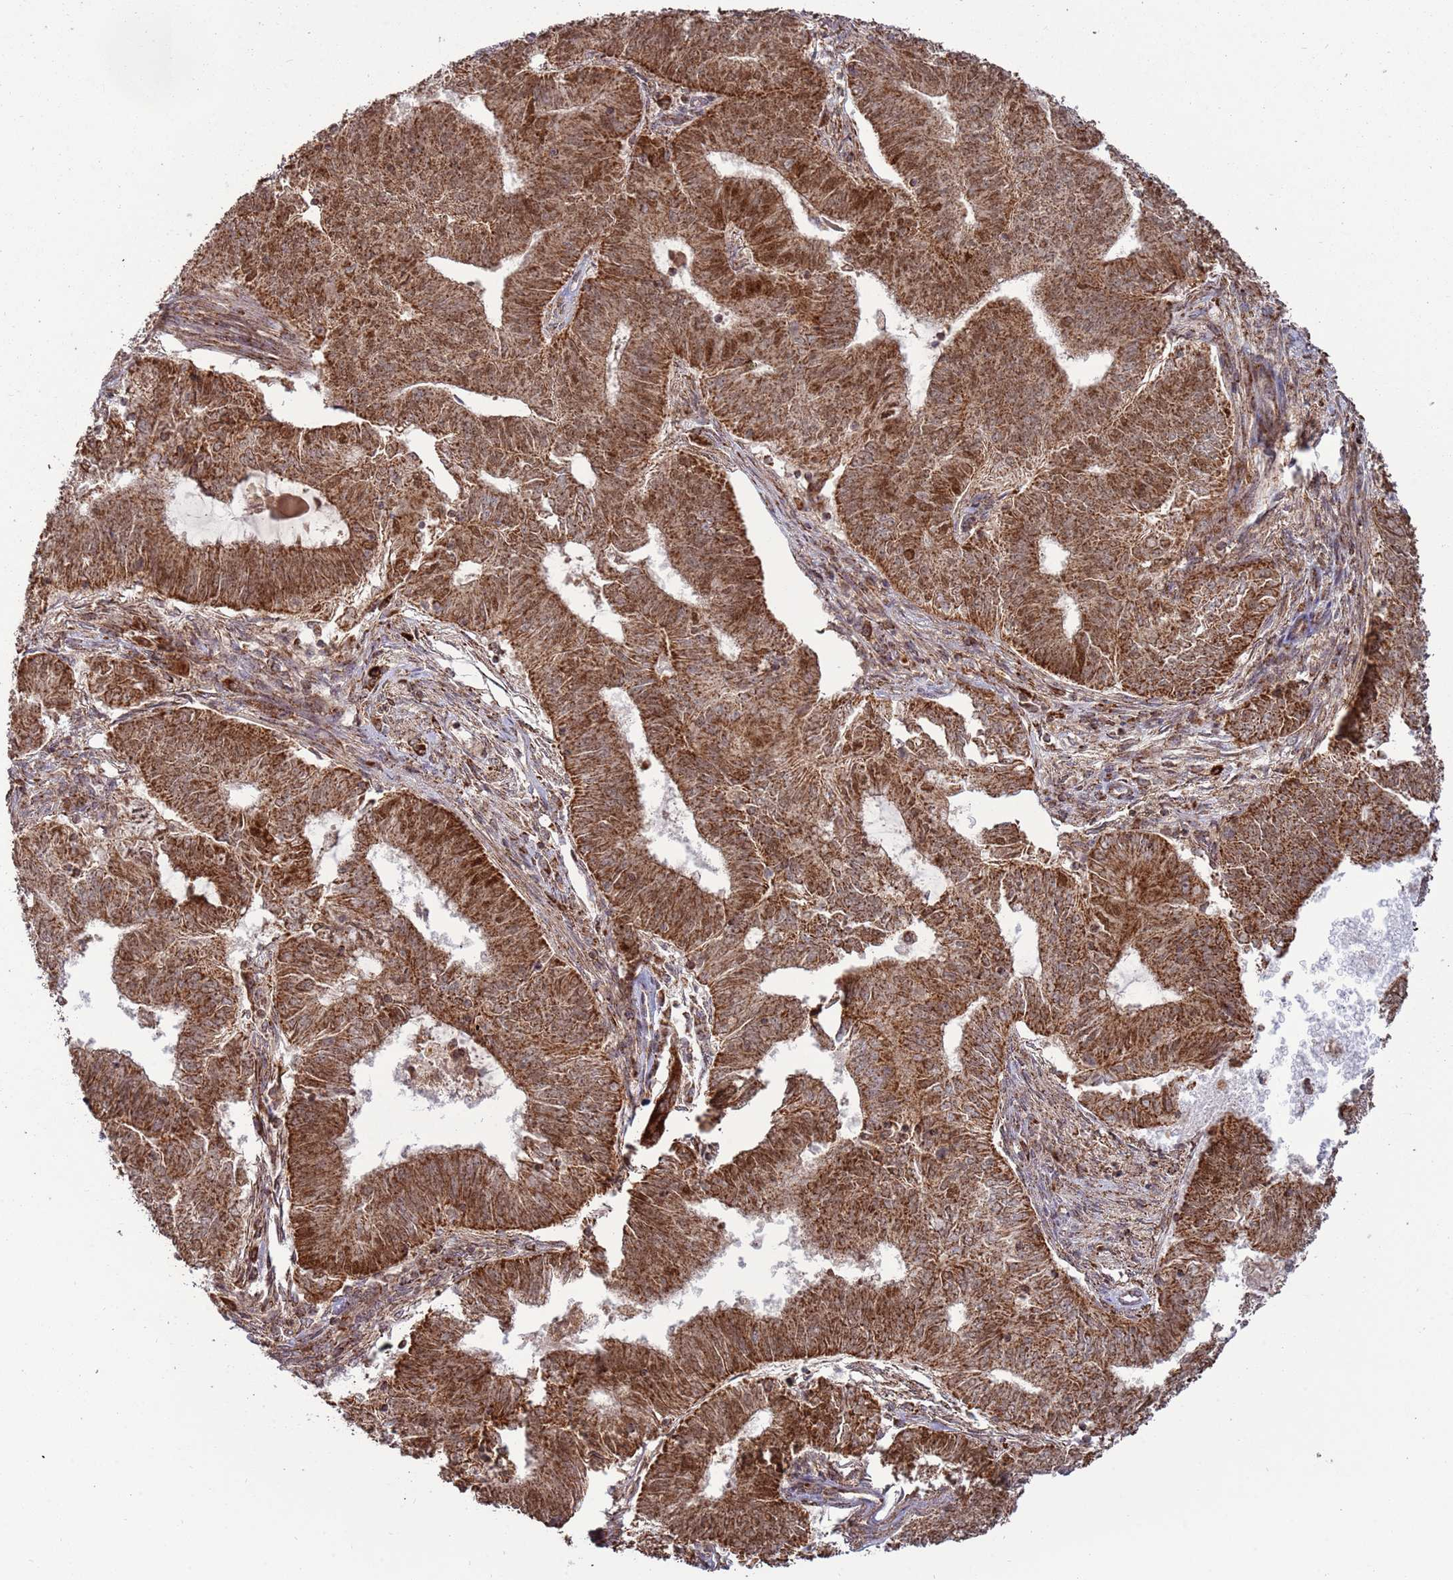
{"staining": {"intensity": "strong", "quantity": ">75%", "location": "cytoplasmic/membranous,nuclear"}, "tissue": "endometrial cancer", "cell_type": "Tumor cells", "image_type": "cancer", "snomed": [{"axis": "morphology", "description": "Adenocarcinoma, NOS"}, {"axis": "topography", "description": "Endometrium"}], "caption": "A brown stain highlights strong cytoplasmic/membranous and nuclear positivity of a protein in endometrial adenocarcinoma tumor cells.", "gene": "RCOR2", "patient": {"sex": "female", "age": 62}}